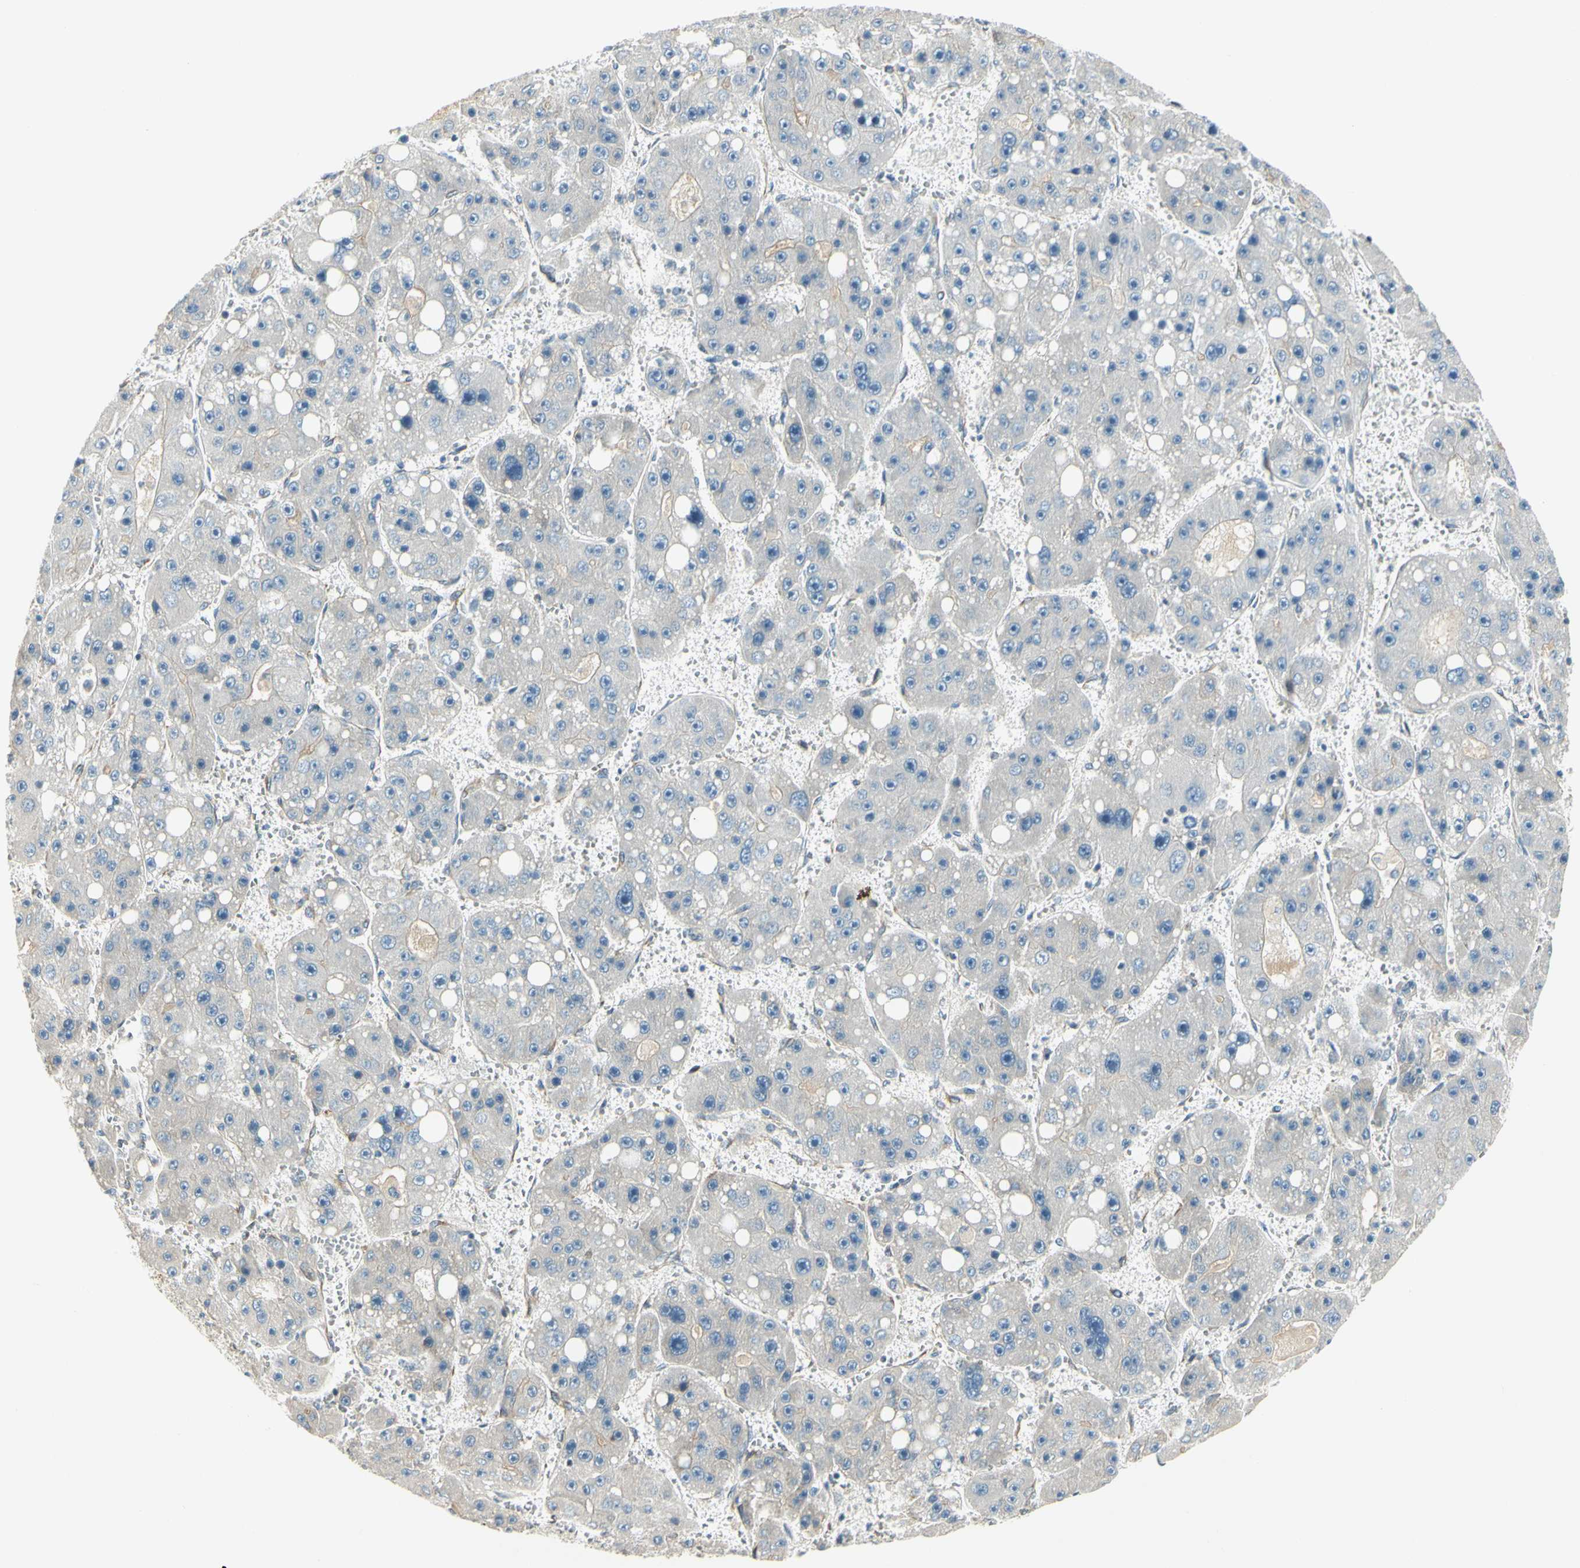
{"staining": {"intensity": "negative", "quantity": "none", "location": "none"}, "tissue": "liver cancer", "cell_type": "Tumor cells", "image_type": "cancer", "snomed": [{"axis": "morphology", "description": "Carcinoma, Hepatocellular, NOS"}, {"axis": "topography", "description": "Liver"}], "caption": "Immunohistochemistry (IHC) of human hepatocellular carcinoma (liver) exhibits no positivity in tumor cells. (DAB immunohistochemistry (IHC) visualized using brightfield microscopy, high magnification).", "gene": "IGDCC4", "patient": {"sex": "female", "age": 61}}